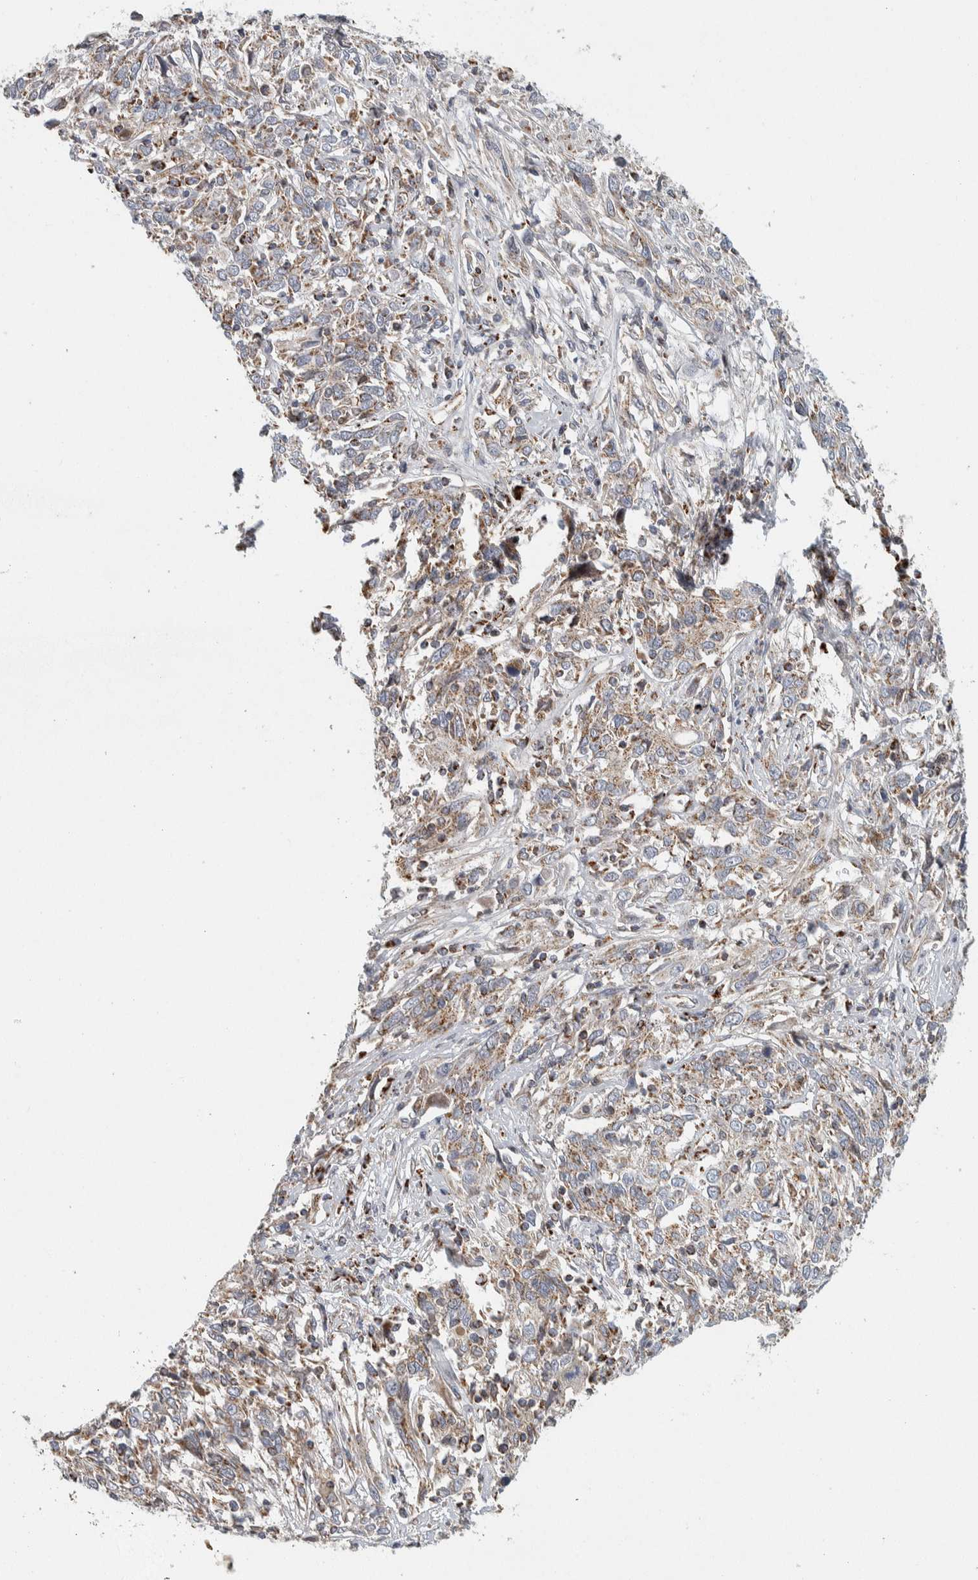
{"staining": {"intensity": "weak", "quantity": ">75%", "location": "cytoplasmic/membranous"}, "tissue": "cervical cancer", "cell_type": "Tumor cells", "image_type": "cancer", "snomed": [{"axis": "morphology", "description": "Squamous cell carcinoma, NOS"}, {"axis": "topography", "description": "Cervix"}], "caption": "A high-resolution photomicrograph shows immunohistochemistry staining of cervical cancer, which displays weak cytoplasmic/membranous positivity in approximately >75% of tumor cells.", "gene": "AFP", "patient": {"sex": "female", "age": 46}}